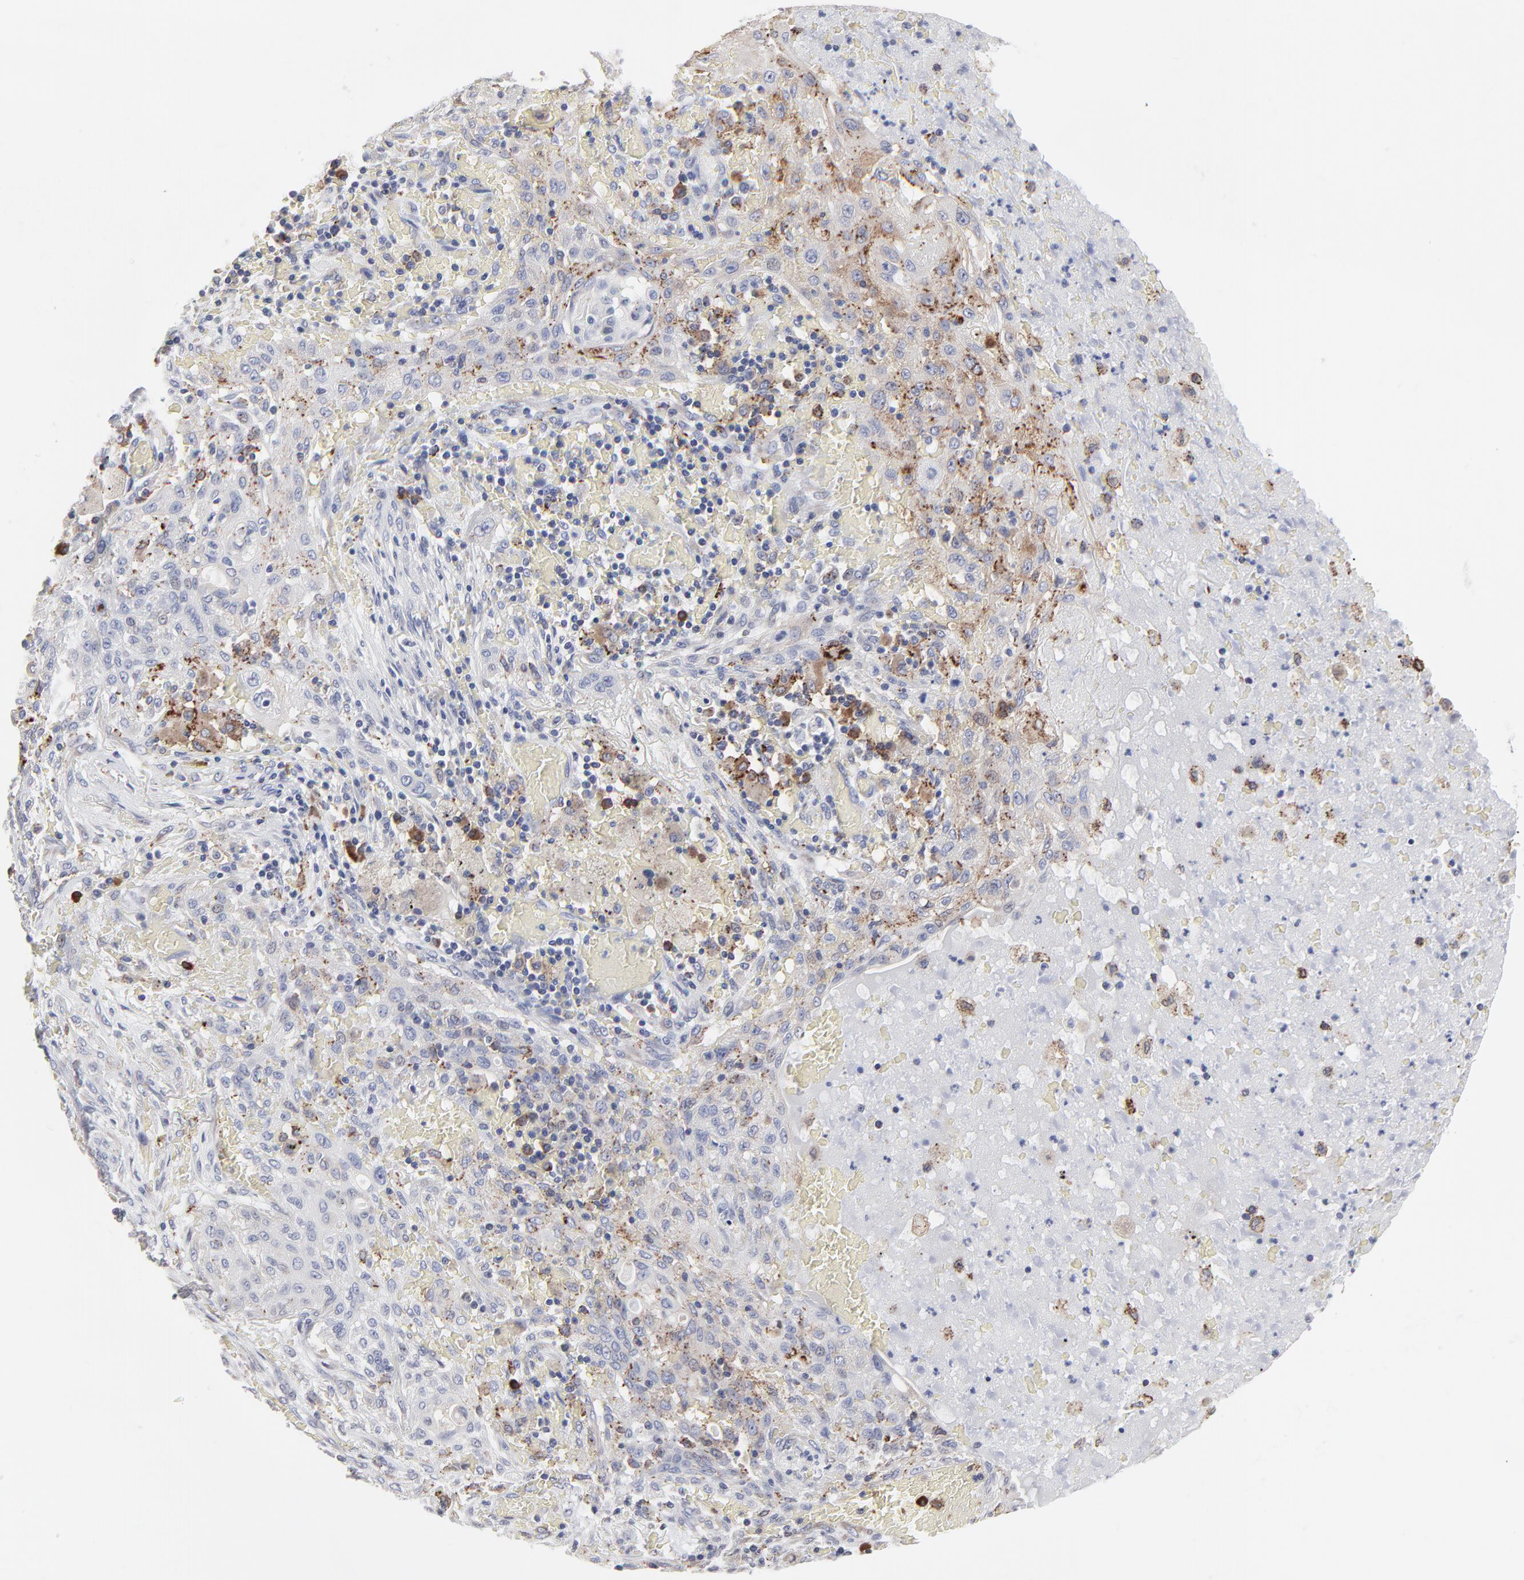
{"staining": {"intensity": "moderate", "quantity": "<25%", "location": "cytoplasmic/membranous"}, "tissue": "lung cancer", "cell_type": "Tumor cells", "image_type": "cancer", "snomed": [{"axis": "morphology", "description": "Squamous cell carcinoma, NOS"}, {"axis": "topography", "description": "Lung"}], "caption": "The image shows staining of lung cancer, revealing moderate cytoplasmic/membranous protein positivity (brown color) within tumor cells.", "gene": "TRIM22", "patient": {"sex": "female", "age": 47}}